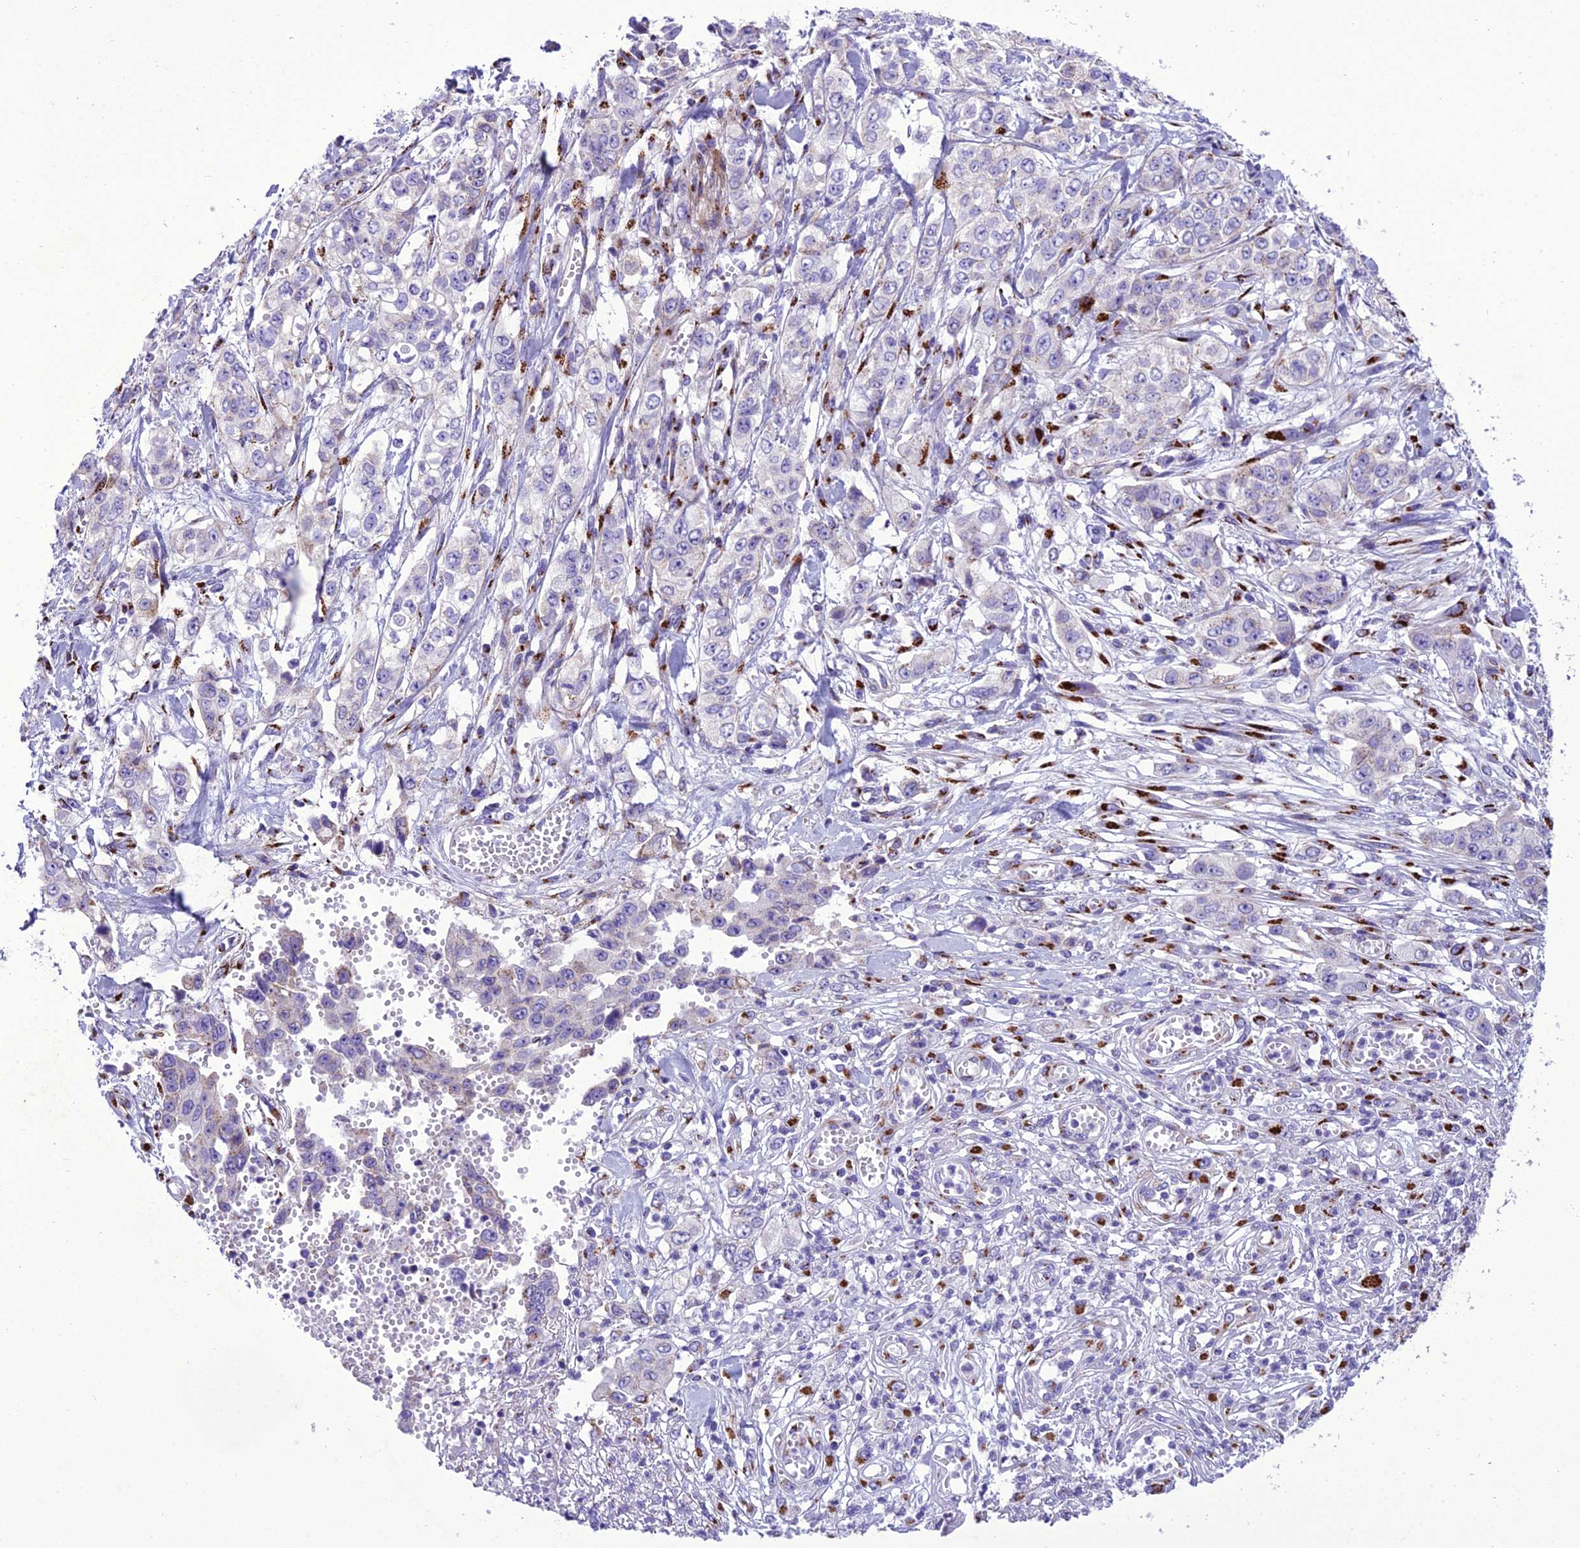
{"staining": {"intensity": "moderate", "quantity": "<25%", "location": "cytoplasmic/membranous"}, "tissue": "stomach cancer", "cell_type": "Tumor cells", "image_type": "cancer", "snomed": [{"axis": "morphology", "description": "Adenocarcinoma, NOS"}, {"axis": "topography", "description": "Stomach, upper"}], "caption": "Protein staining demonstrates moderate cytoplasmic/membranous staining in about <25% of tumor cells in stomach adenocarcinoma. (DAB (3,3'-diaminobenzidine) = brown stain, brightfield microscopy at high magnification).", "gene": "GOLM2", "patient": {"sex": "male", "age": 62}}